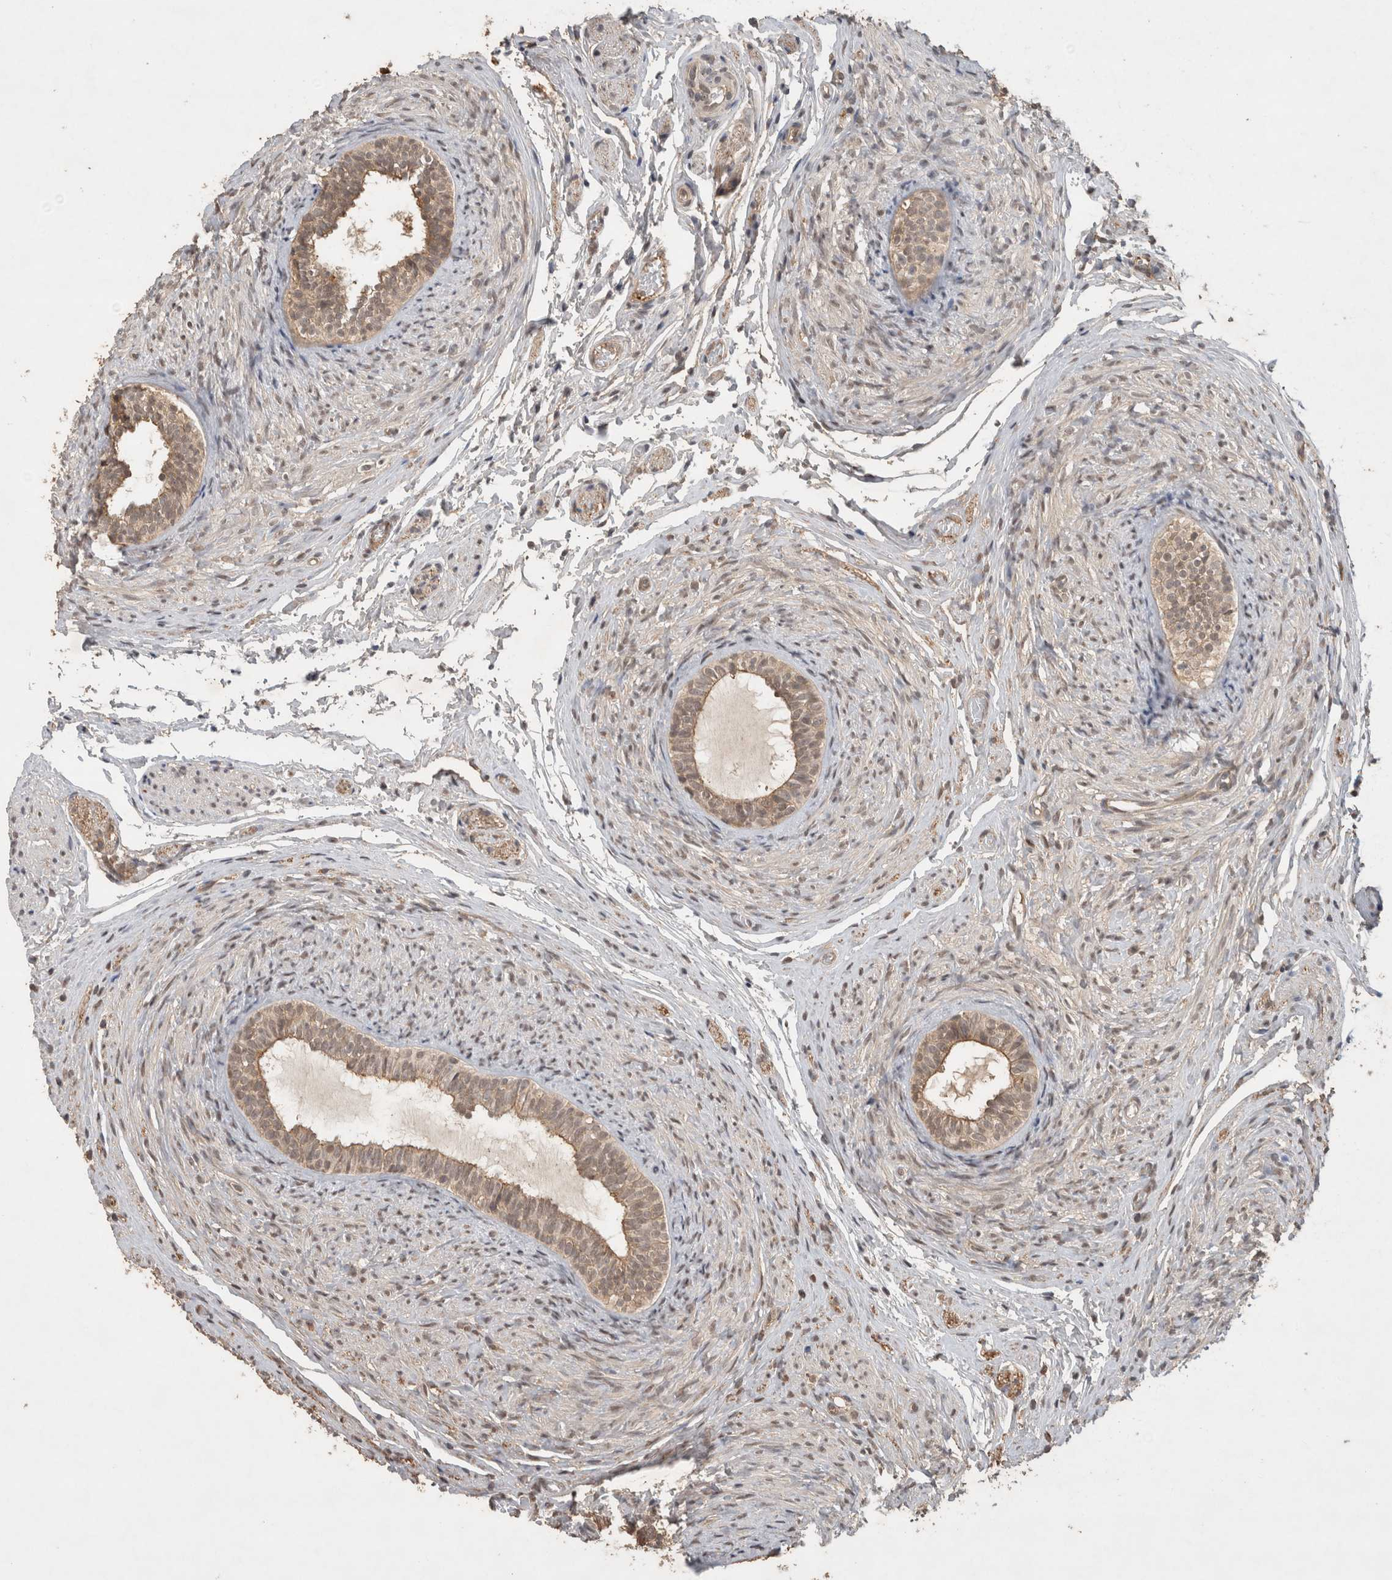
{"staining": {"intensity": "strong", "quantity": ">75%", "location": "cytoplasmic/membranous,nuclear"}, "tissue": "epididymis", "cell_type": "Glandular cells", "image_type": "normal", "snomed": [{"axis": "morphology", "description": "Normal tissue, NOS"}, {"axis": "topography", "description": "Epididymis"}], "caption": "Protein analysis of unremarkable epididymis demonstrates strong cytoplasmic/membranous,nuclear expression in about >75% of glandular cells.", "gene": "OTUD7B", "patient": {"sex": "male", "age": 5}}